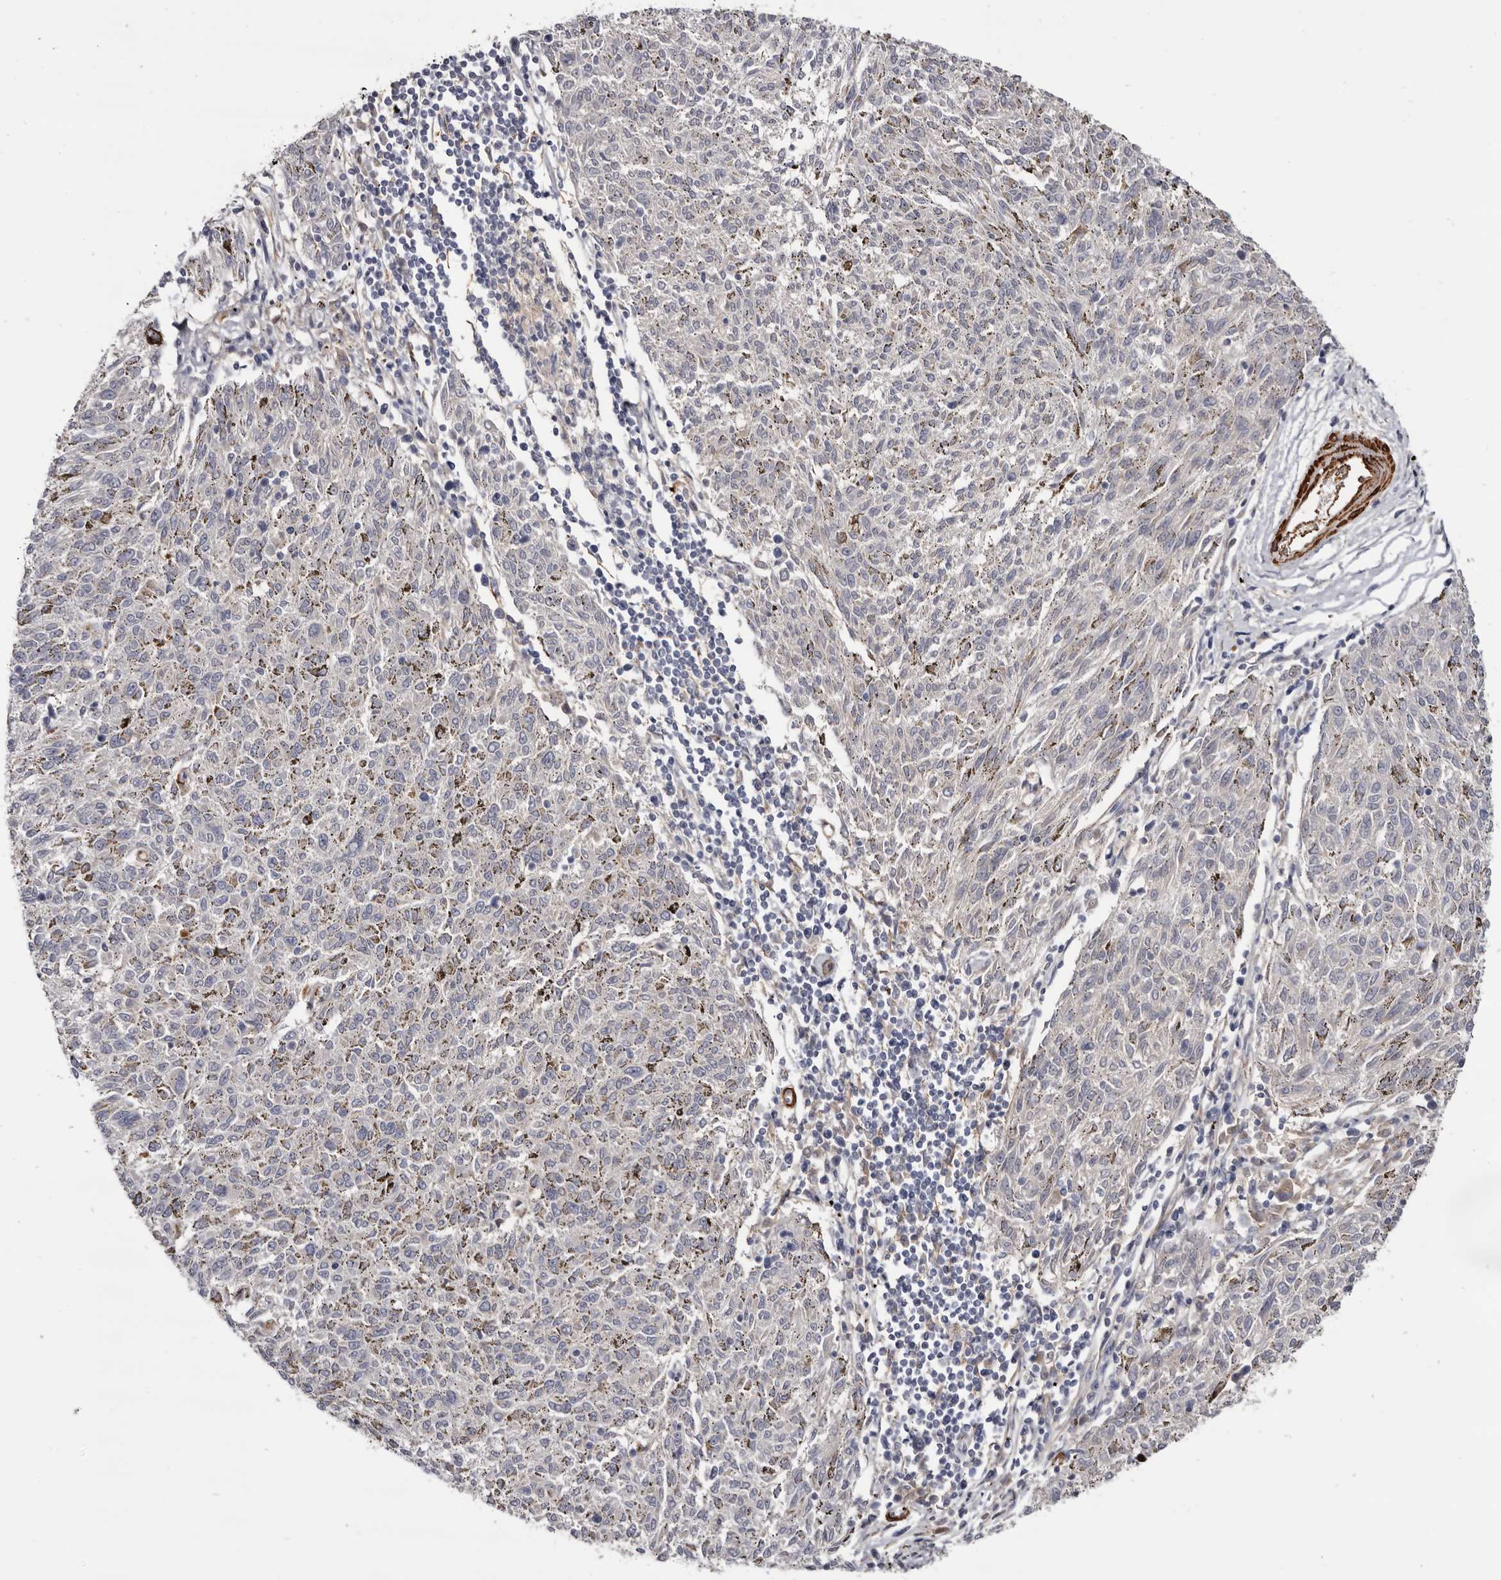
{"staining": {"intensity": "negative", "quantity": "none", "location": "none"}, "tissue": "melanoma", "cell_type": "Tumor cells", "image_type": "cancer", "snomed": [{"axis": "morphology", "description": "Malignant melanoma, NOS"}, {"axis": "topography", "description": "Skin"}], "caption": "This is an immunohistochemistry image of human melanoma. There is no staining in tumor cells.", "gene": "CGN", "patient": {"sex": "female", "age": 72}}